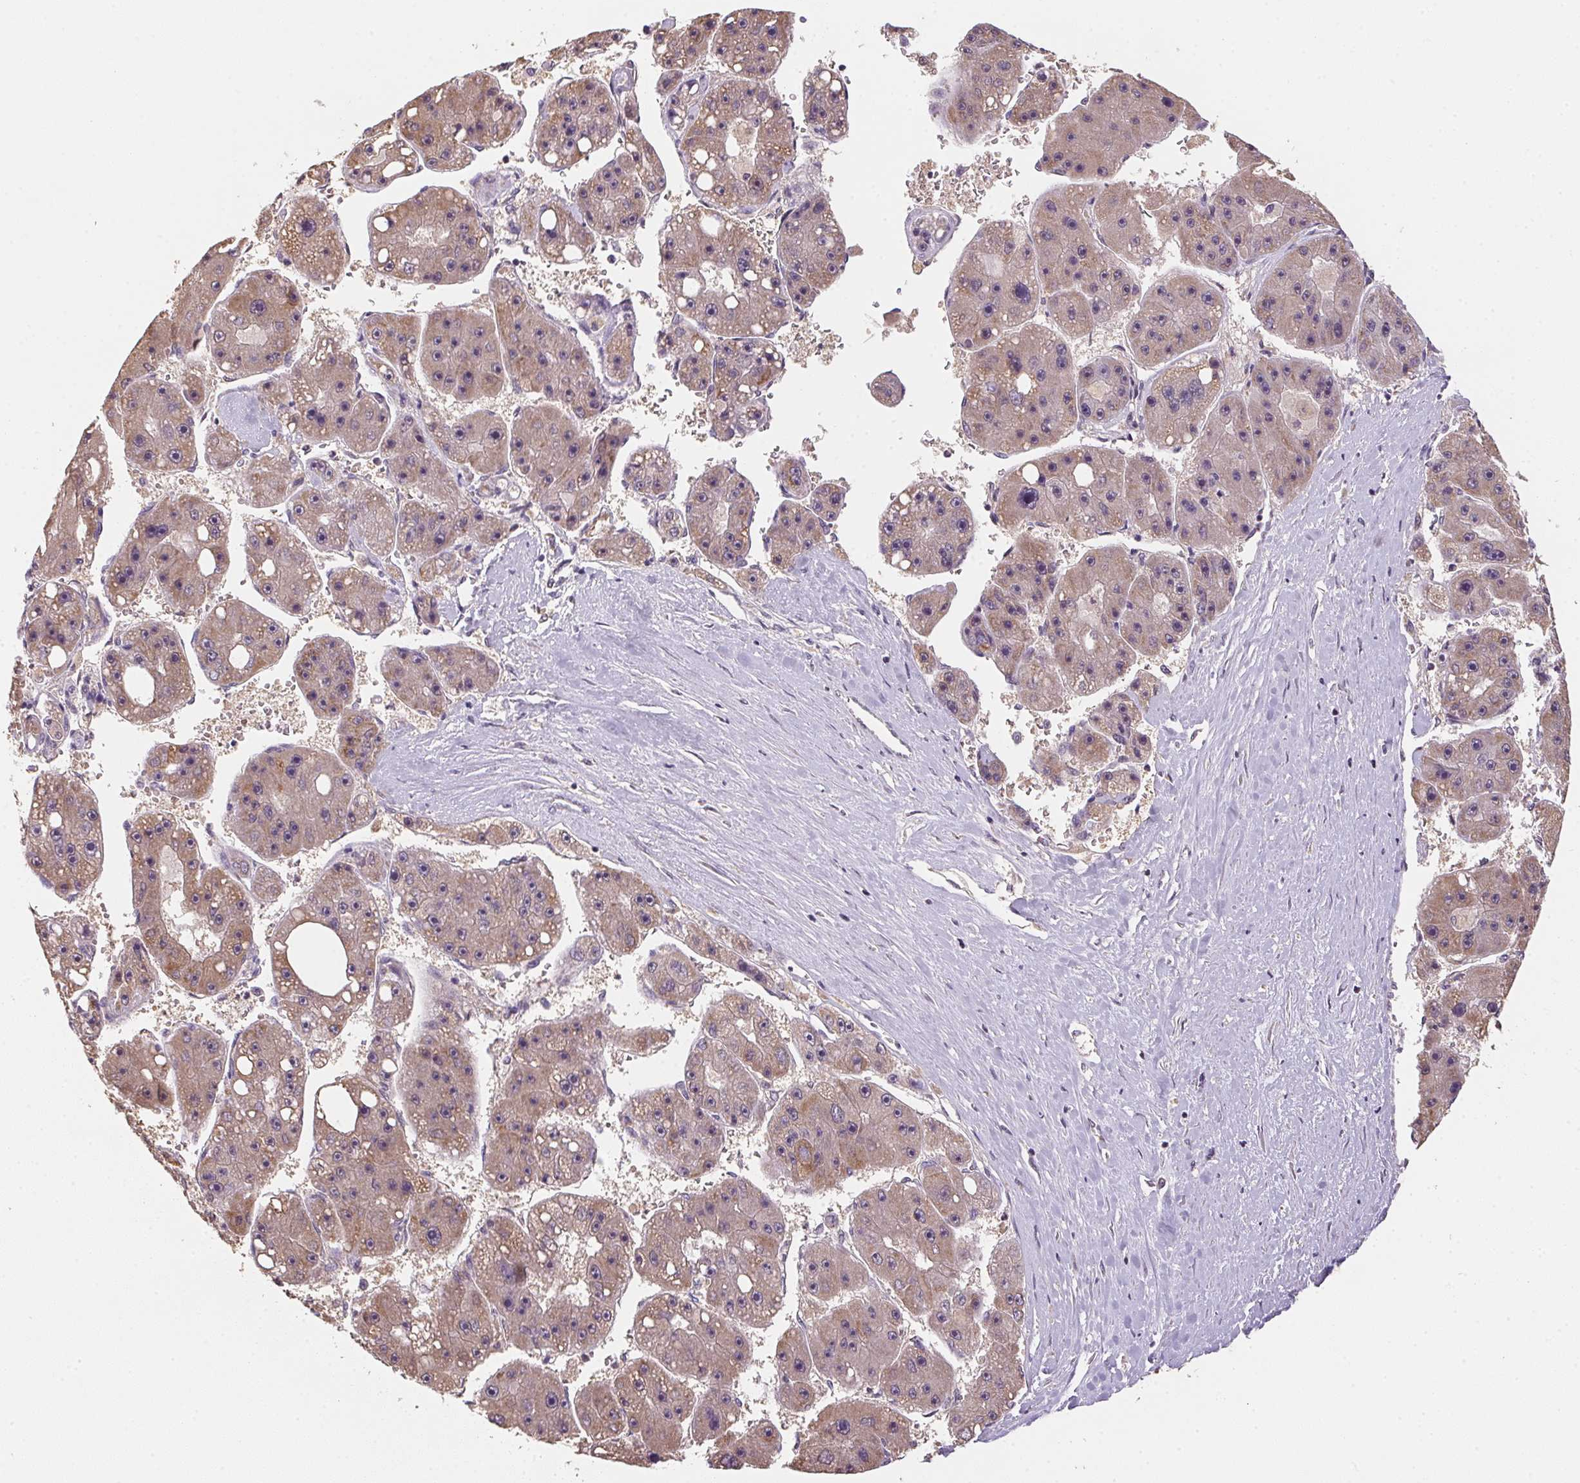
{"staining": {"intensity": "weak", "quantity": "25%-75%", "location": "cytoplasmic/membranous"}, "tissue": "liver cancer", "cell_type": "Tumor cells", "image_type": "cancer", "snomed": [{"axis": "morphology", "description": "Carcinoma, Hepatocellular, NOS"}, {"axis": "topography", "description": "Liver"}], "caption": "Weak cytoplasmic/membranous expression is appreciated in approximately 25%-75% of tumor cells in liver hepatocellular carcinoma.", "gene": "ALDH8A1", "patient": {"sex": "female", "age": 61}}